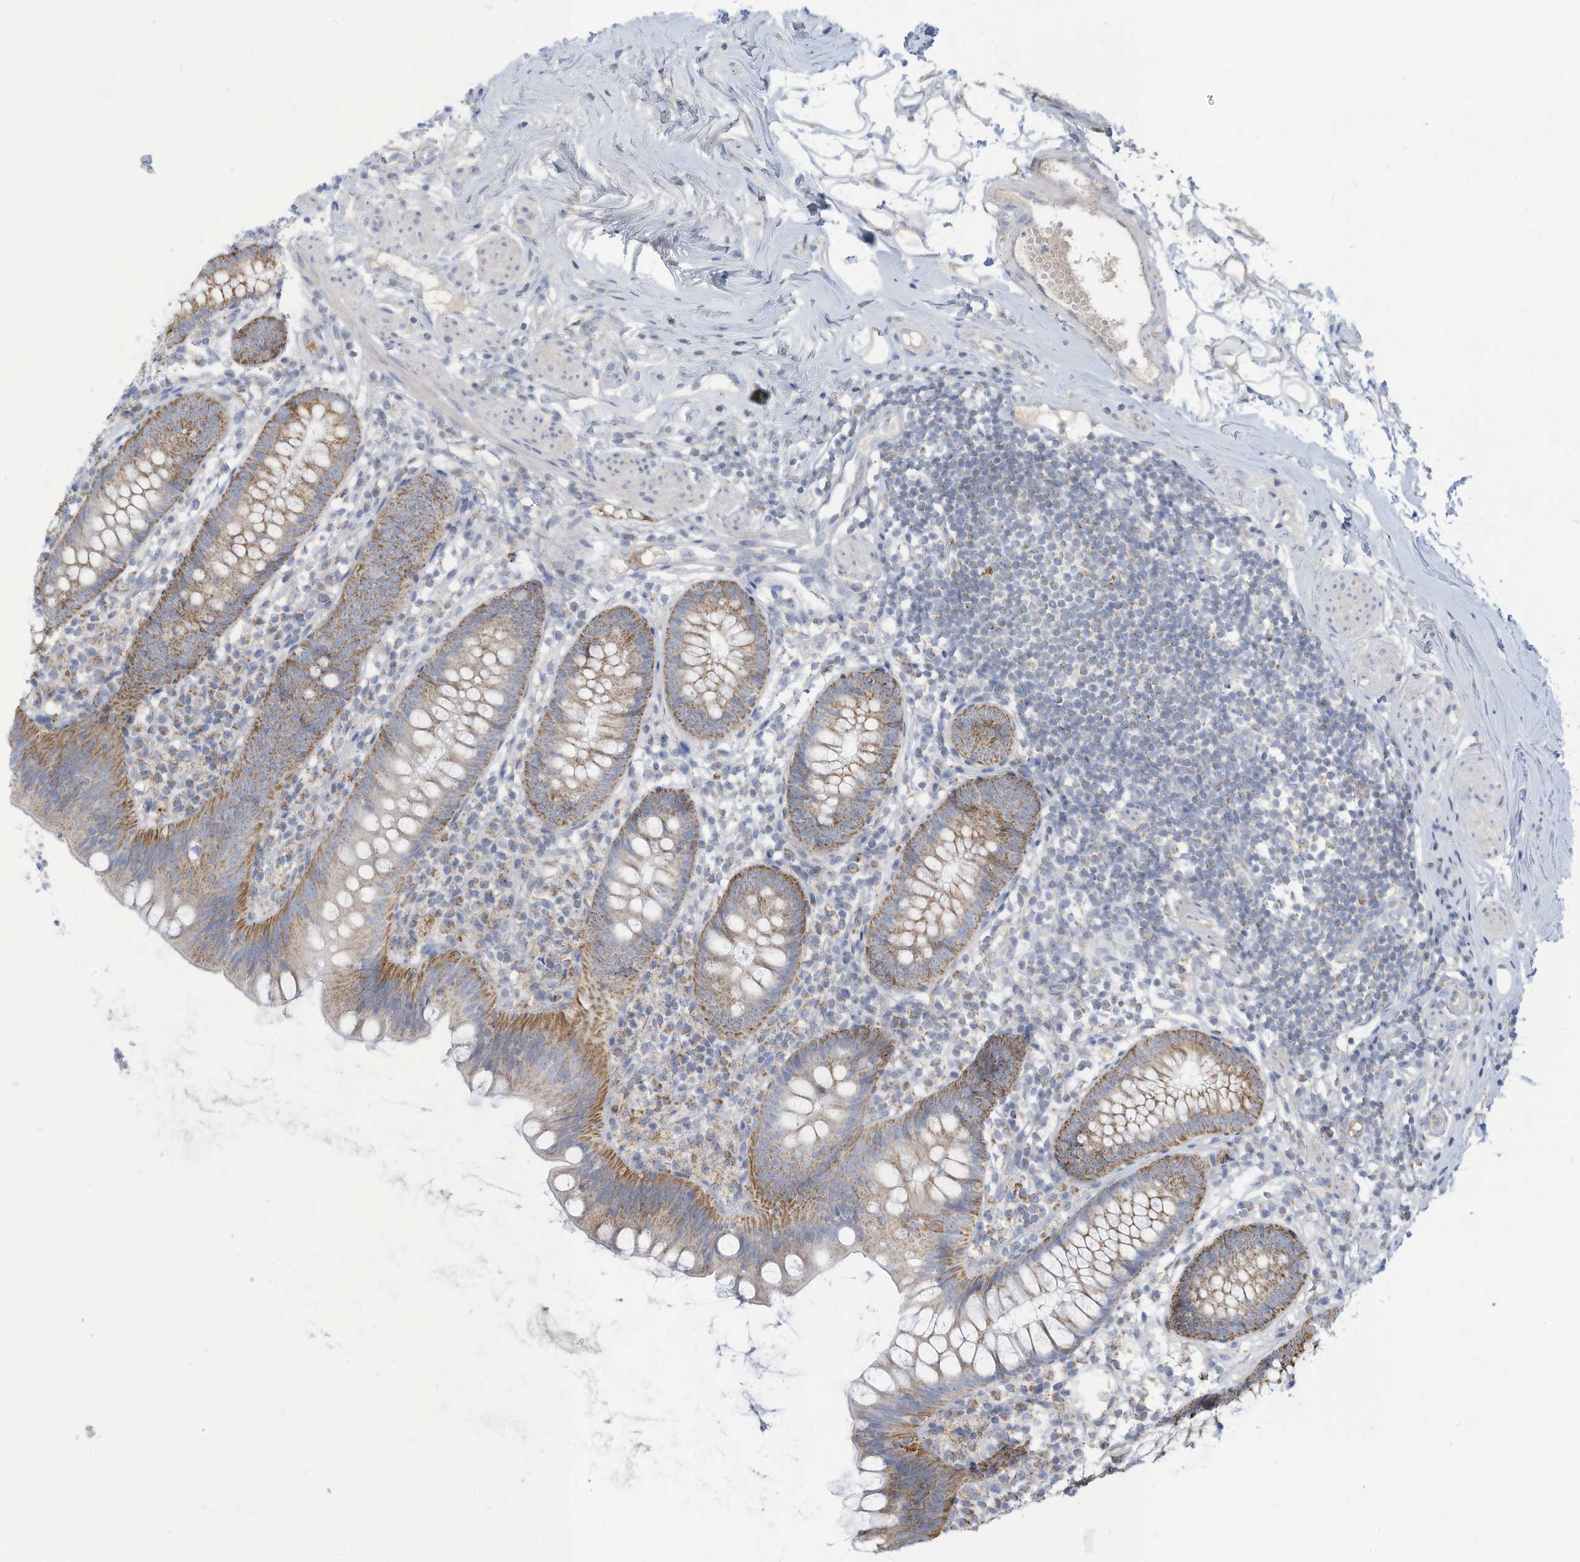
{"staining": {"intensity": "moderate", "quantity": "25%-75%", "location": "cytoplasmic/membranous"}, "tissue": "appendix", "cell_type": "Glandular cells", "image_type": "normal", "snomed": [{"axis": "morphology", "description": "Normal tissue, NOS"}, {"axis": "topography", "description": "Appendix"}], "caption": "Protein expression analysis of unremarkable human appendix reveals moderate cytoplasmic/membranous positivity in approximately 25%-75% of glandular cells. The protein of interest is stained brown, and the nuclei are stained in blue (DAB IHC with brightfield microscopy, high magnification).", "gene": "NLN", "patient": {"sex": "female", "age": 62}}